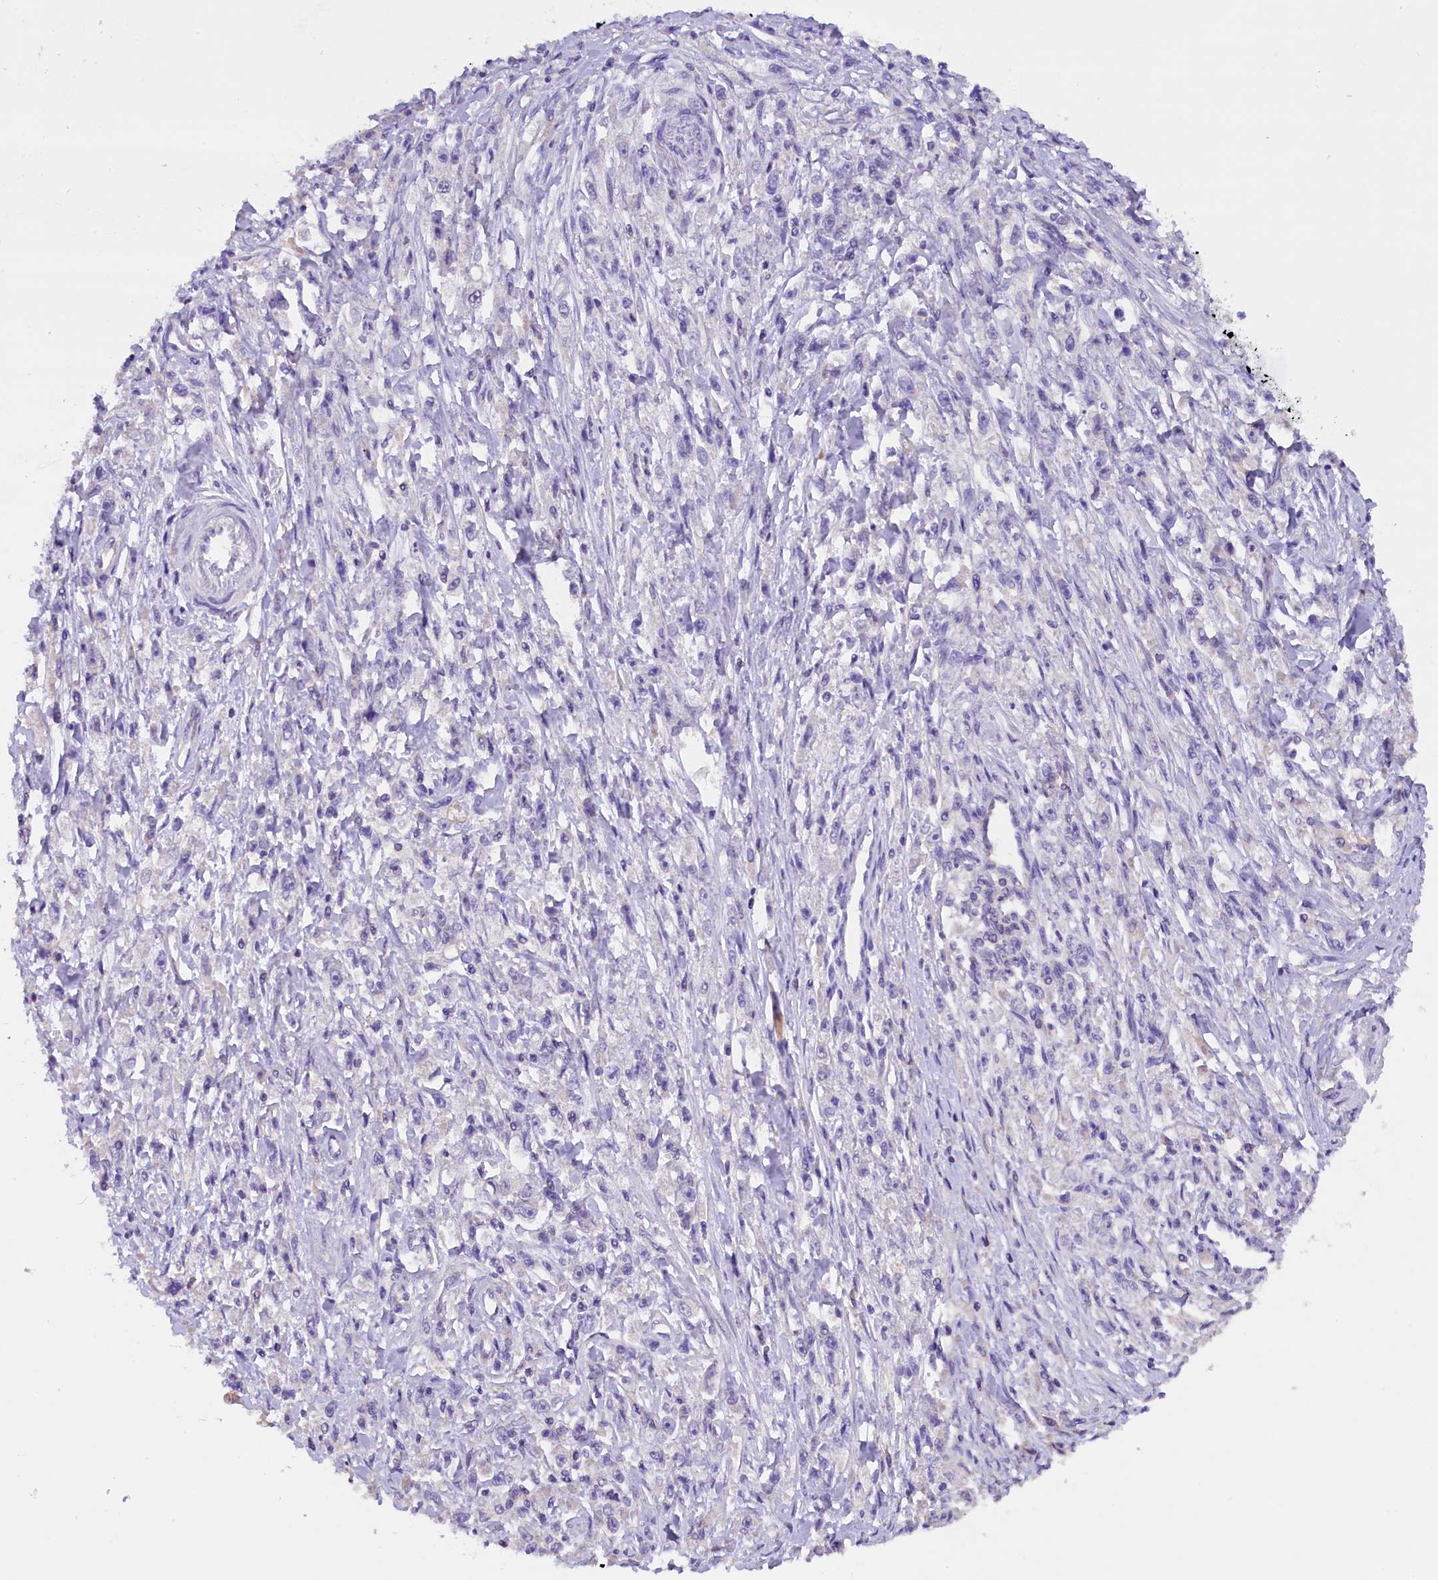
{"staining": {"intensity": "negative", "quantity": "none", "location": "none"}, "tissue": "stomach cancer", "cell_type": "Tumor cells", "image_type": "cancer", "snomed": [{"axis": "morphology", "description": "Adenocarcinoma, NOS"}, {"axis": "topography", "description": "Stomach"}], "caption": "Histopathology image shows no significant protein positivity in tumor cells of adenocarcinoma (stomach).", "gene": "AP3B2", "patient": {"sex": "female", "age": 59}}